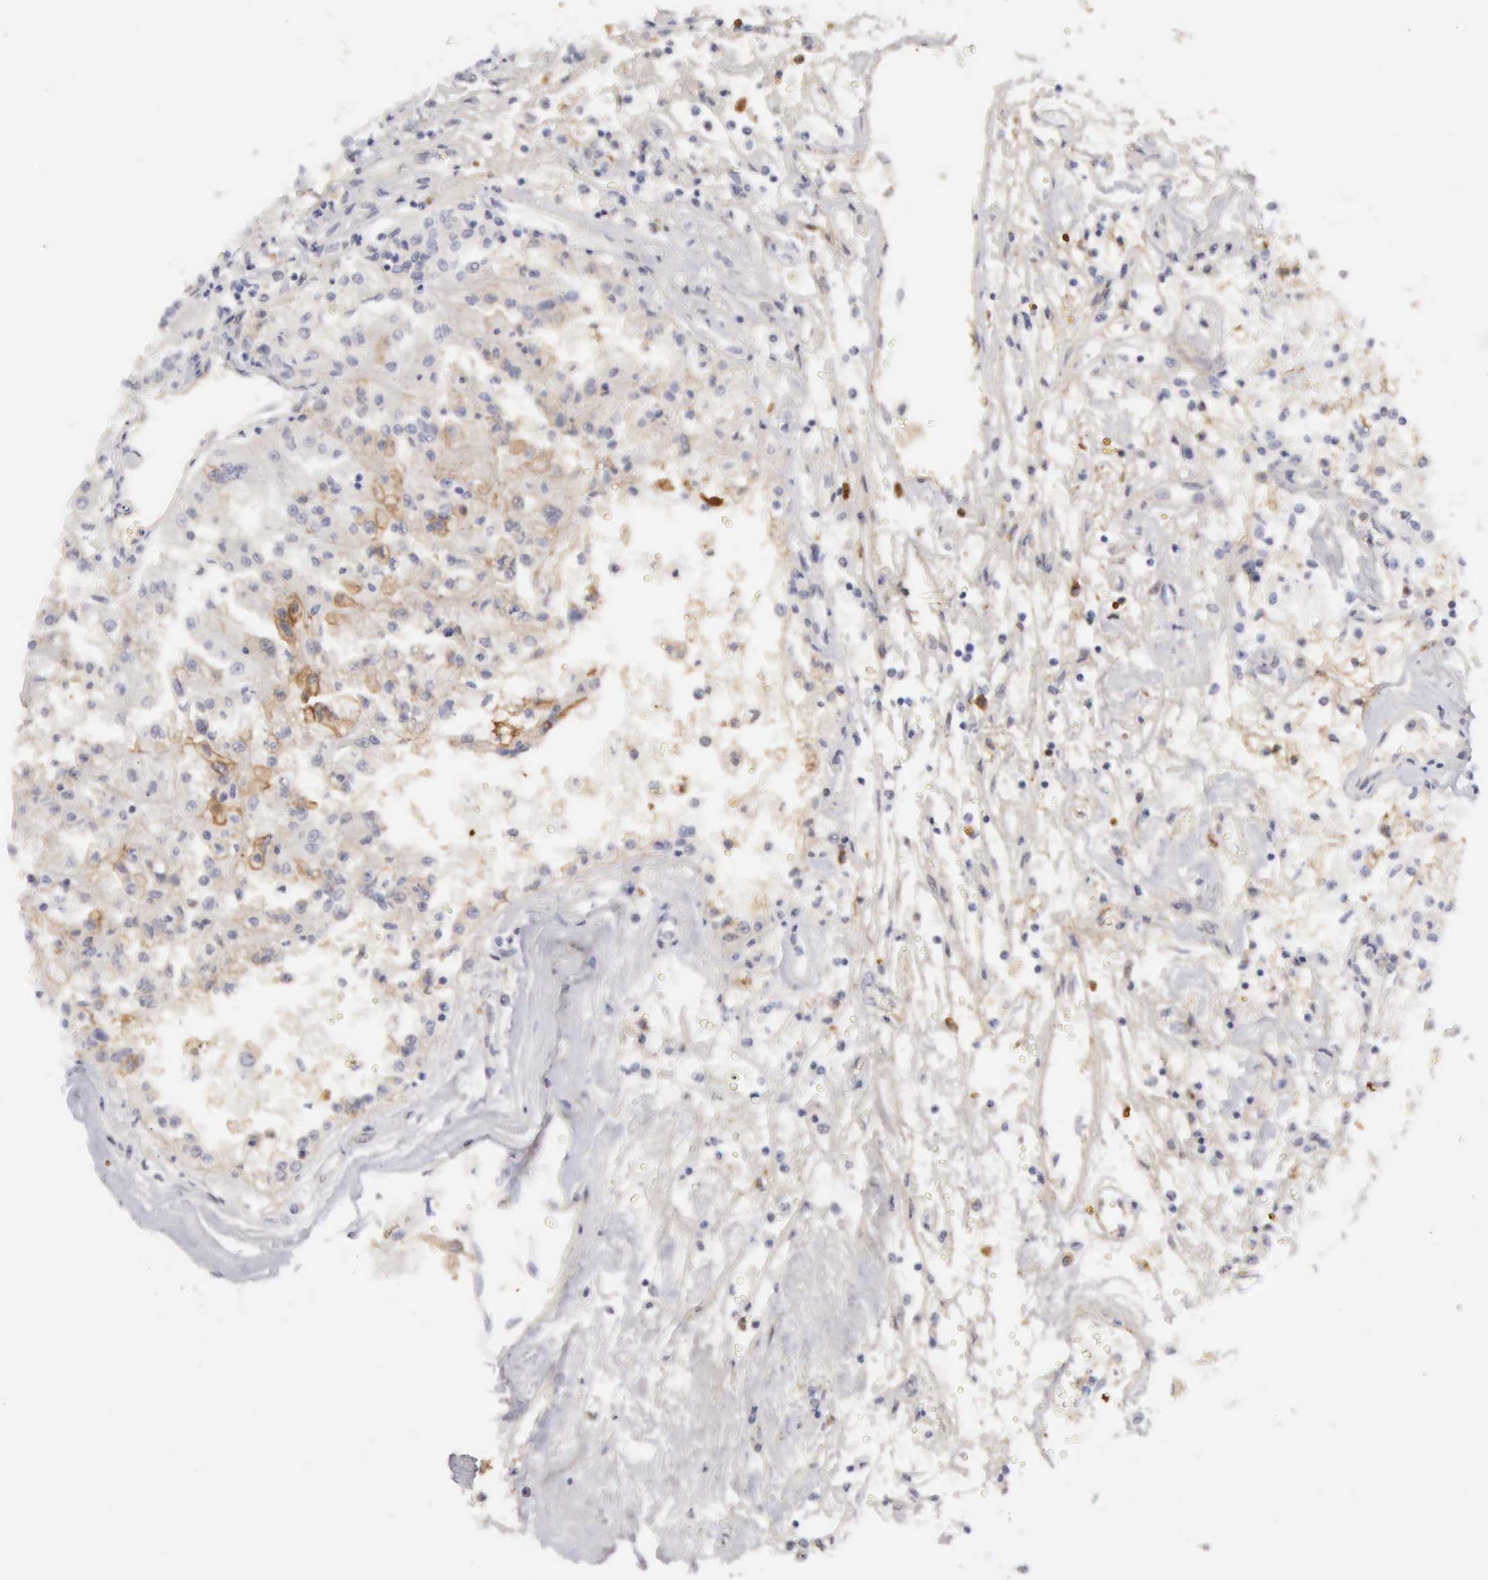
{"staining": {"intensity": "moderate", "quantity": "25%-75%", "location": "cytoplasmic/membranous"}, "tissue": "renal cancer", "cell_type": "Tumor cells", "image_type": "cancer", "snomed": [{"axis": "morphology", "description": "Adenocarcinoma, NOS"}, {"axis": "topography", "description": "Kidney"}], "caption": "Immunohistochemistry (IHC) image of neoplastic tissue: human renal cancer (adenocarcinoma) stained using IHC reveals medium levels of moderate protein expression localized specifically in the cytoplasmic/membranous of tumor cells, appearing as a cytoplasmic/membranous brown color.", "gene": "TFRC", "patient": {"sex": "male", "age": 78}}